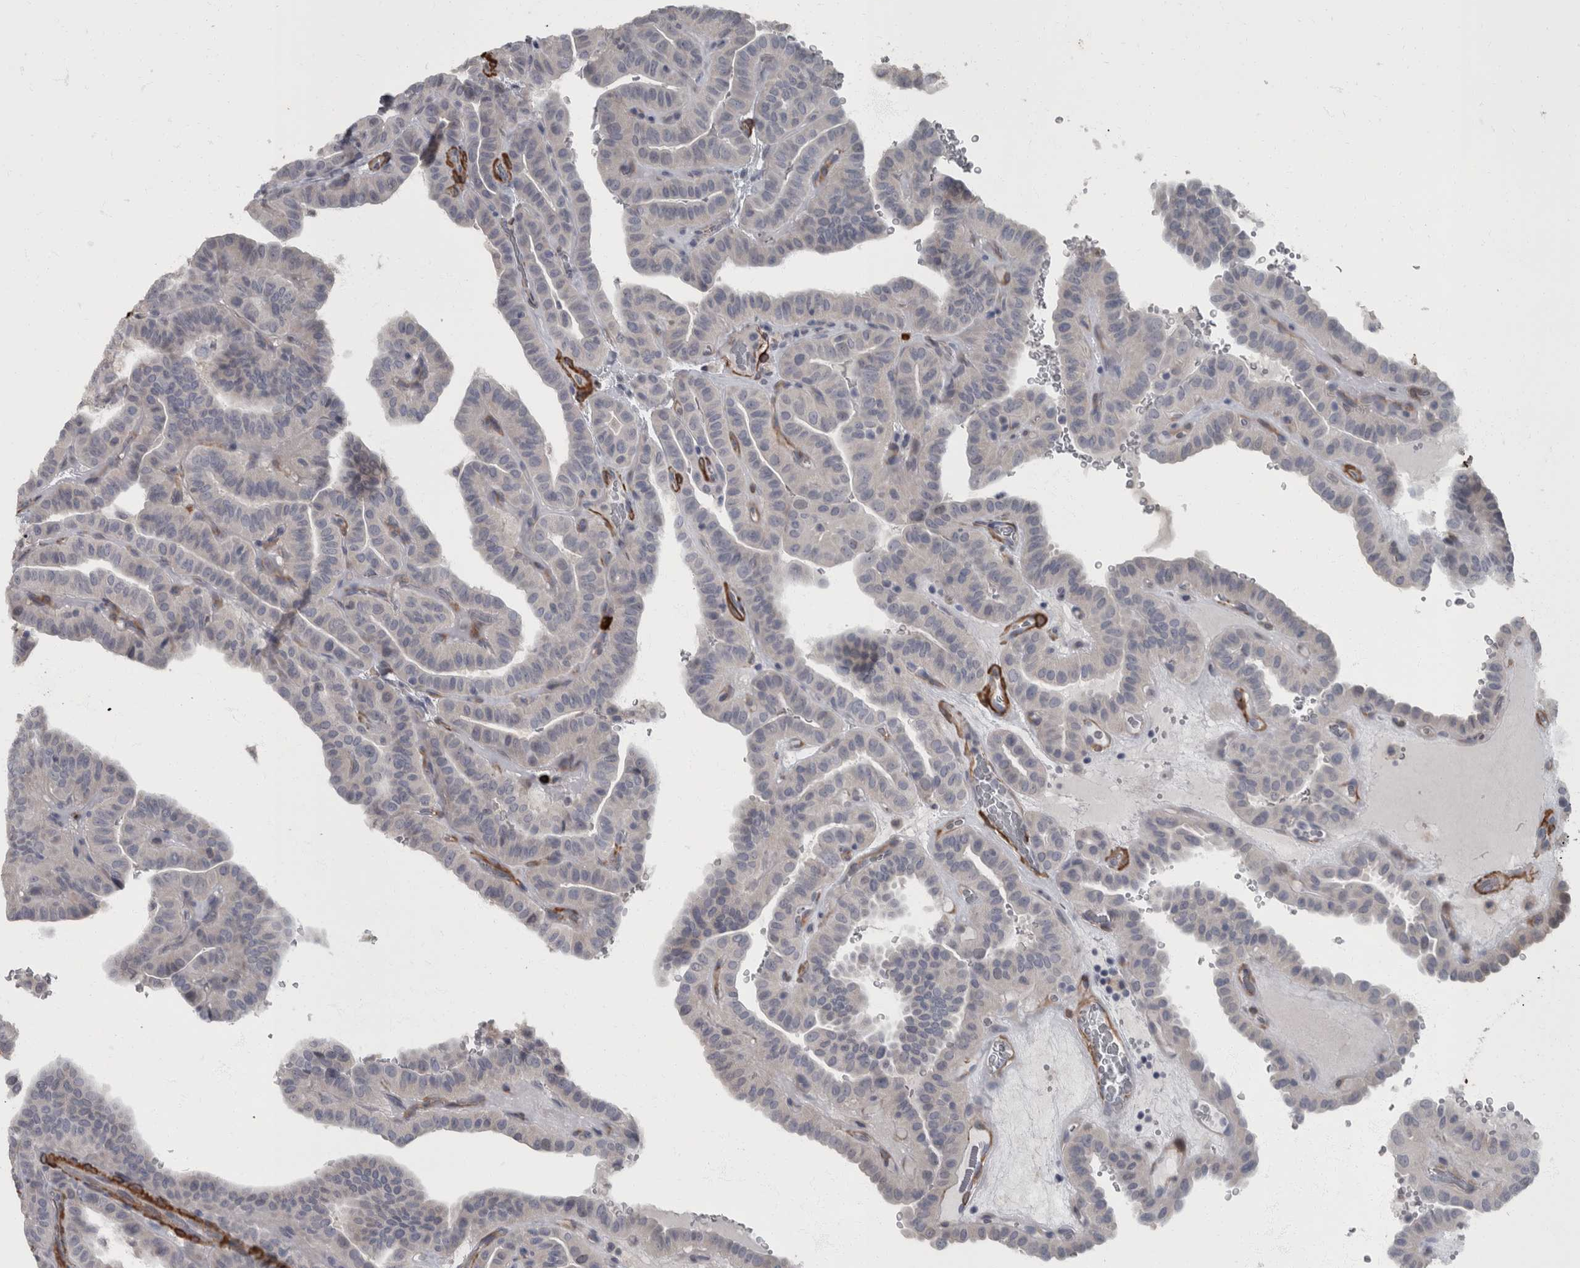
{"staining": {"intensity": "negative", "quantity": "none", "location": "none"}, "tissue": "thyroid cancer", "cell_type": "Tumor cells", "image_type": "cancer", "snomed": [{"axis": "morphology", "description": "Papillary adenocarcinoma, NOS"}, {"axis": "topography", "description": "Thyroid gland"}], "caption": "The image reveals no significant staining in tumor cells of thyroid cancer.", "gene": "MASTL", "patient": {"sex": "male", "age": 77}}